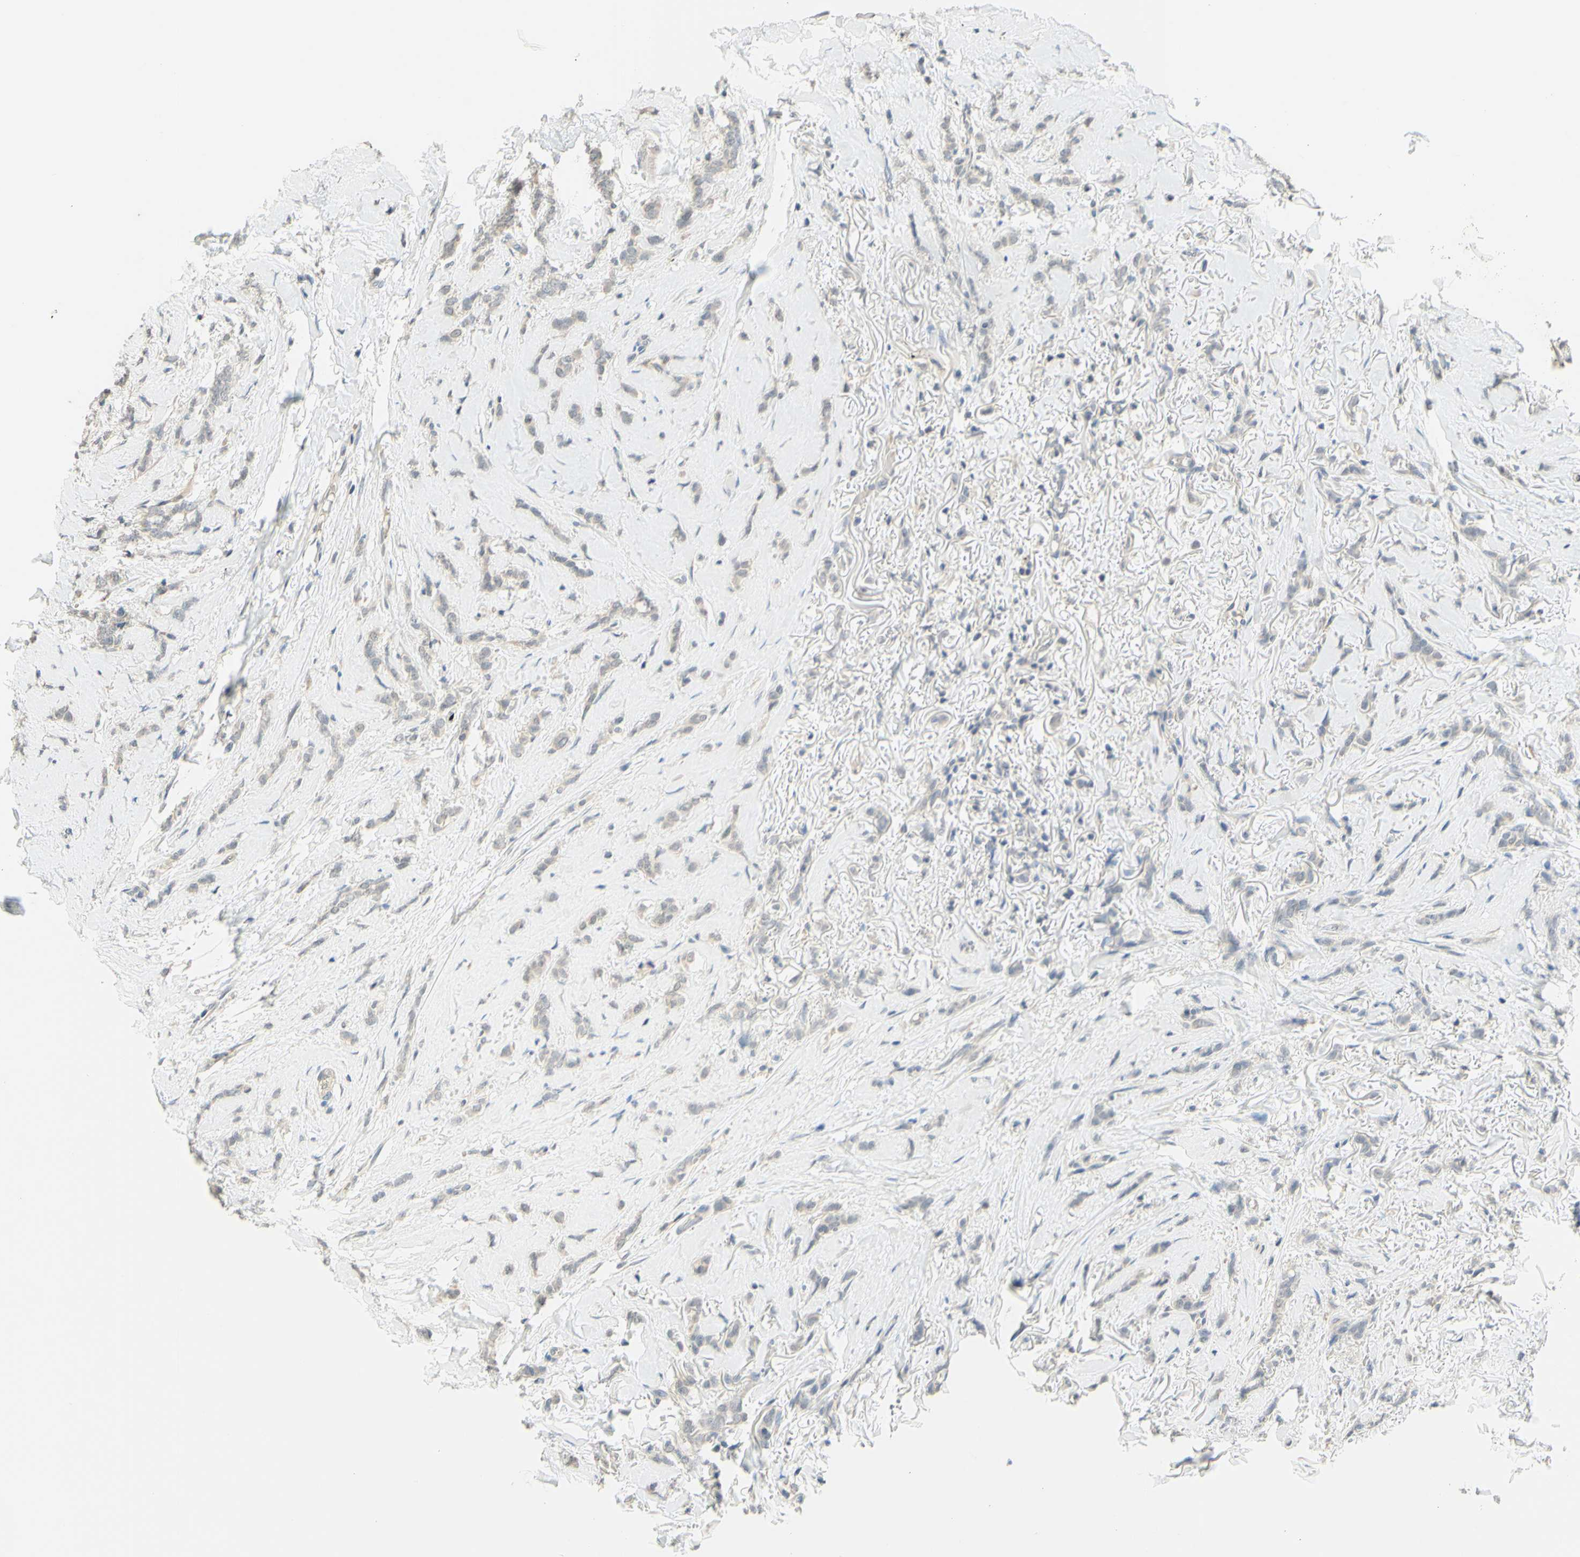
{"staining": {"intensity": "negative", "quantity": "none", "location": "none"}, "tissue": "breast cancer", "cell_type": "Tumor cells", "image_type": "cancer", "snomed": [{"axis": "morphology", "description": "Lobular carcinoma"}, {"axis": "topography", "description": "Skin"}, {"axis": "topography", "description": "Breast"}], "caption": "The image shows no staining of tumor cells in lobular carcinoma (breast).", "gene": "MAG", "patient": {"sex": "female", "age": 46}}